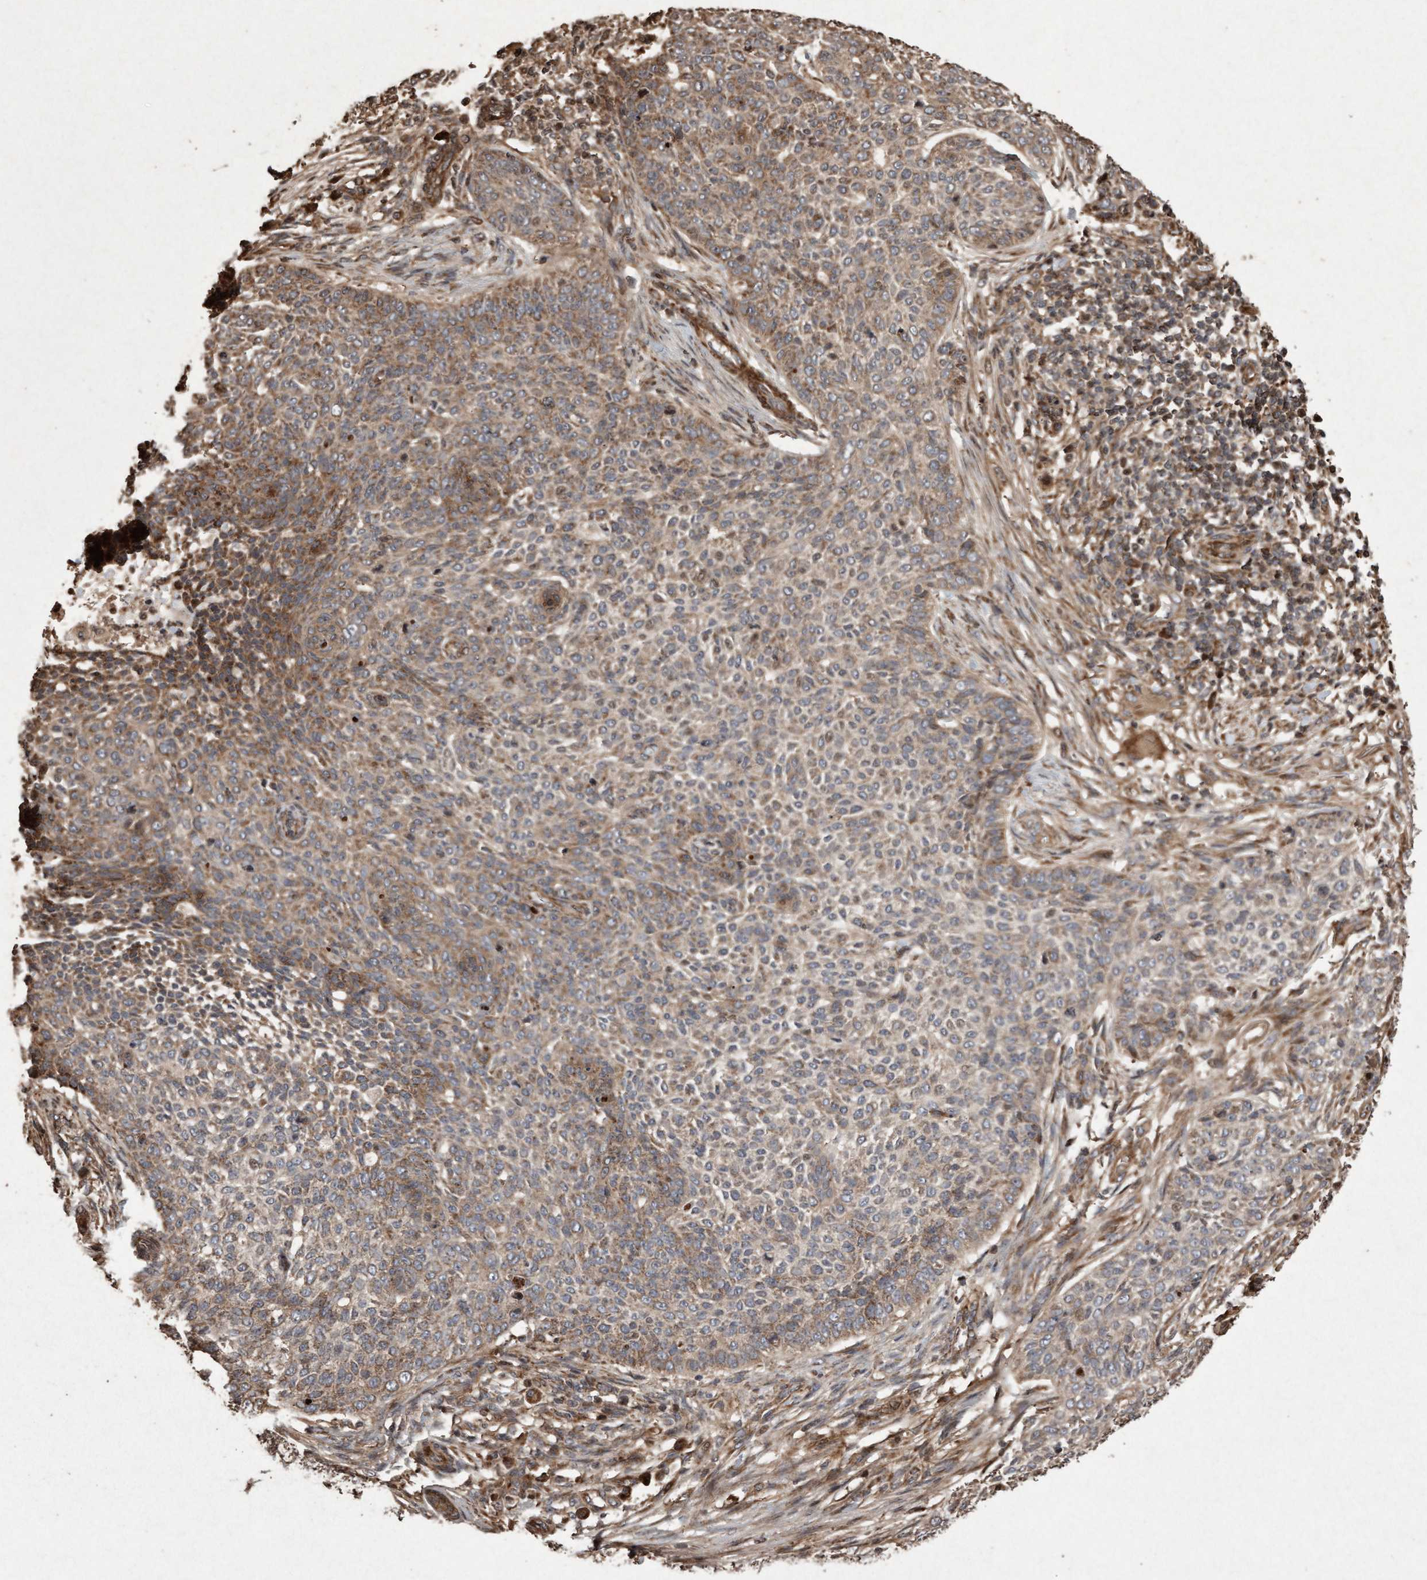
{"staining": {"intensity": "weak", "quantity": "25%-75%", "location": "cytoplasmic/membranous"}, "tissue": "skin cancer", "cell_type": "Tumor cells", "image_type": "cancer", "snomed": [{"axis": "morphology", "description": "Basal cell carcinoma"}, {"axis": "topography", "description": "Skin"}], "caption": "The immunohistochemical stain highlights weak cytoplasmic/membranous positivity in tumor cells of basal cell carcinoma (skin) tissue.", "gene": "OSBP2", "patient": {"sex": "female", "age": 64}}